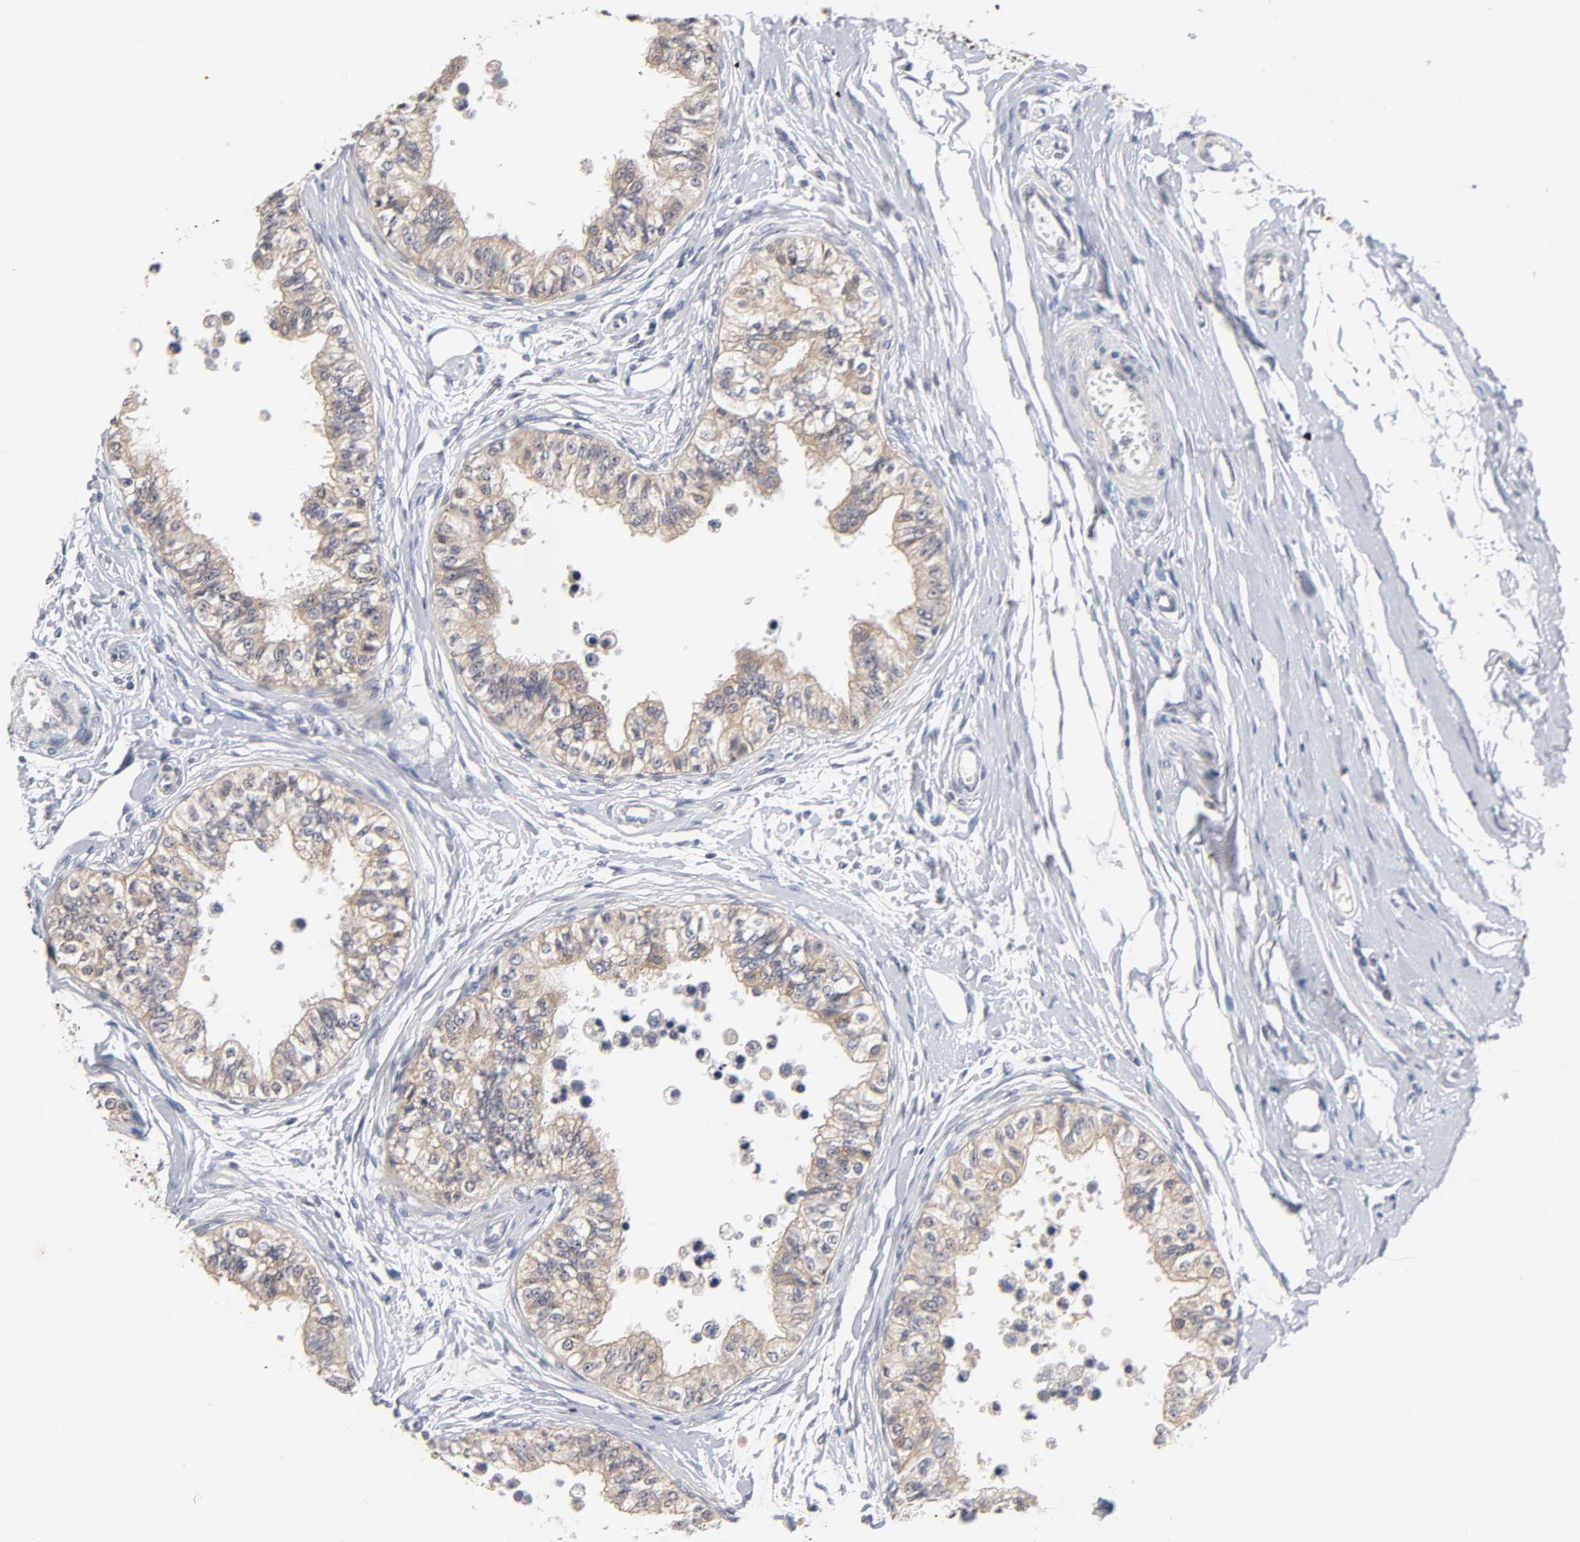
{"staining": {"intensity": "weak", "quantity": ">75%", "location": "cytoplasmic/membranous"}, "tissue": "epididymis", "cell_type": "Glandular cells", "image_type": "normal", "snomed": [{"axis": "morphology", "description": "Normal tissue, NOS"}, {"axis": "morphology", "description": "Adenocarcinoma, metastatic, NOS"}, {"axis": "topography", "description": "Testis"}, {"axis": "topography", "description": "Epididymis"}], "caption": "Immunohistochemical staining of normal human epididymis reveals low levels of weak cytoplasmic/membranous expression in about >75% of glandular cells.", "gene": "CXADR", "patient": {"sex": "male", "age": 26}}